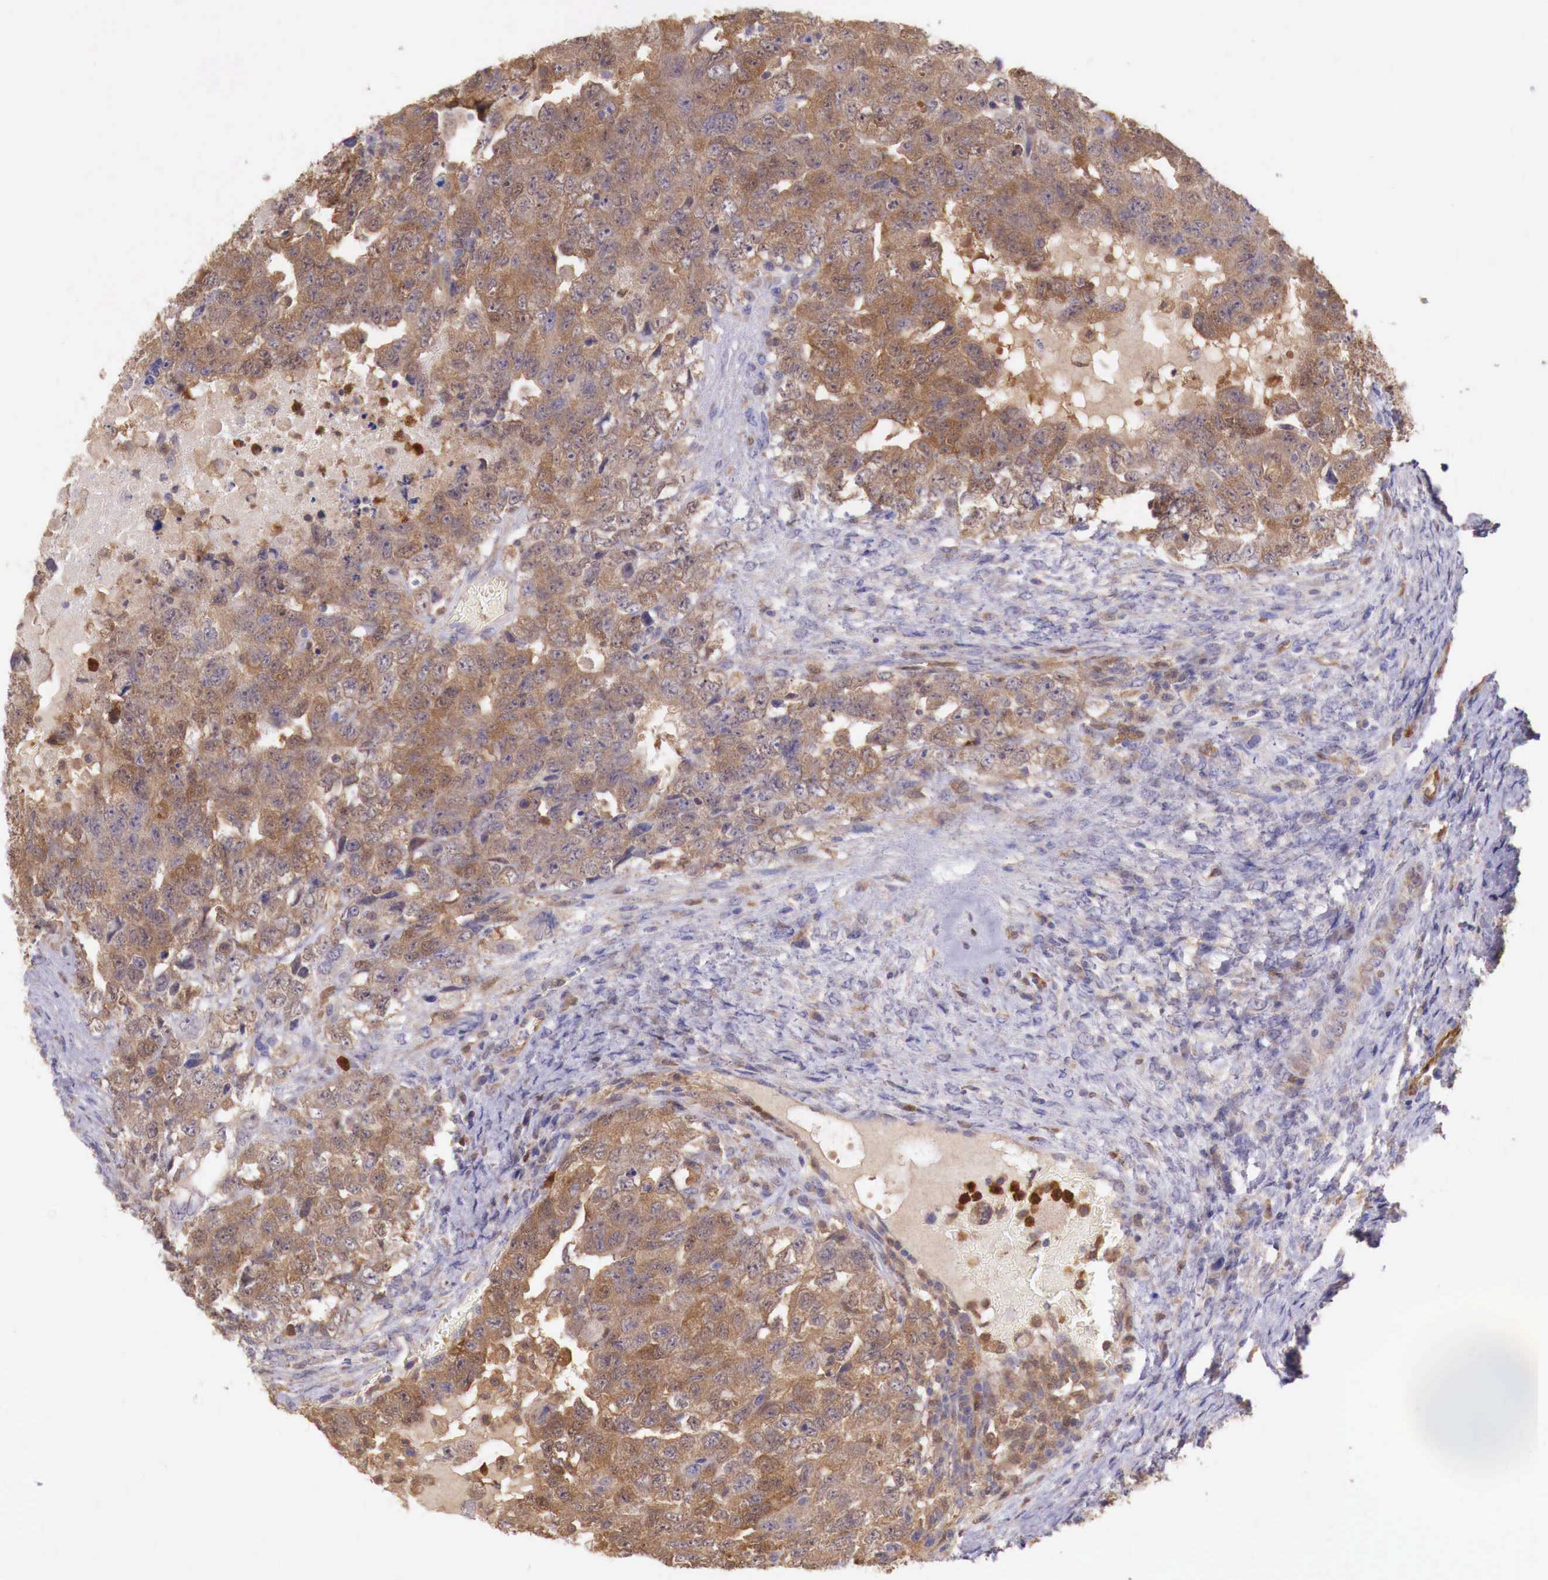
{"staining": {"intensity": "moderate", "quantity": ">75%", "location": "cytoplasmic/membranous"}, "tissue": "testis cancer", "cell_type": "Tumor cells", "image_type": "cancer", "snomed": [{"axis": "morphology", "description": "Carcinoma, Embryonal, NOS"}, {"axis": "topography", "description": "Testis"}], "caption": "Immunohistochemistry (DAB) staining of embryonal carcinoma (testis) demonstrates moderate cytoplasmic/membranous protein staining in about >75% of tumor cells.", "gene": "GAB2", "patient": {"sex": "male", "age": 36}}